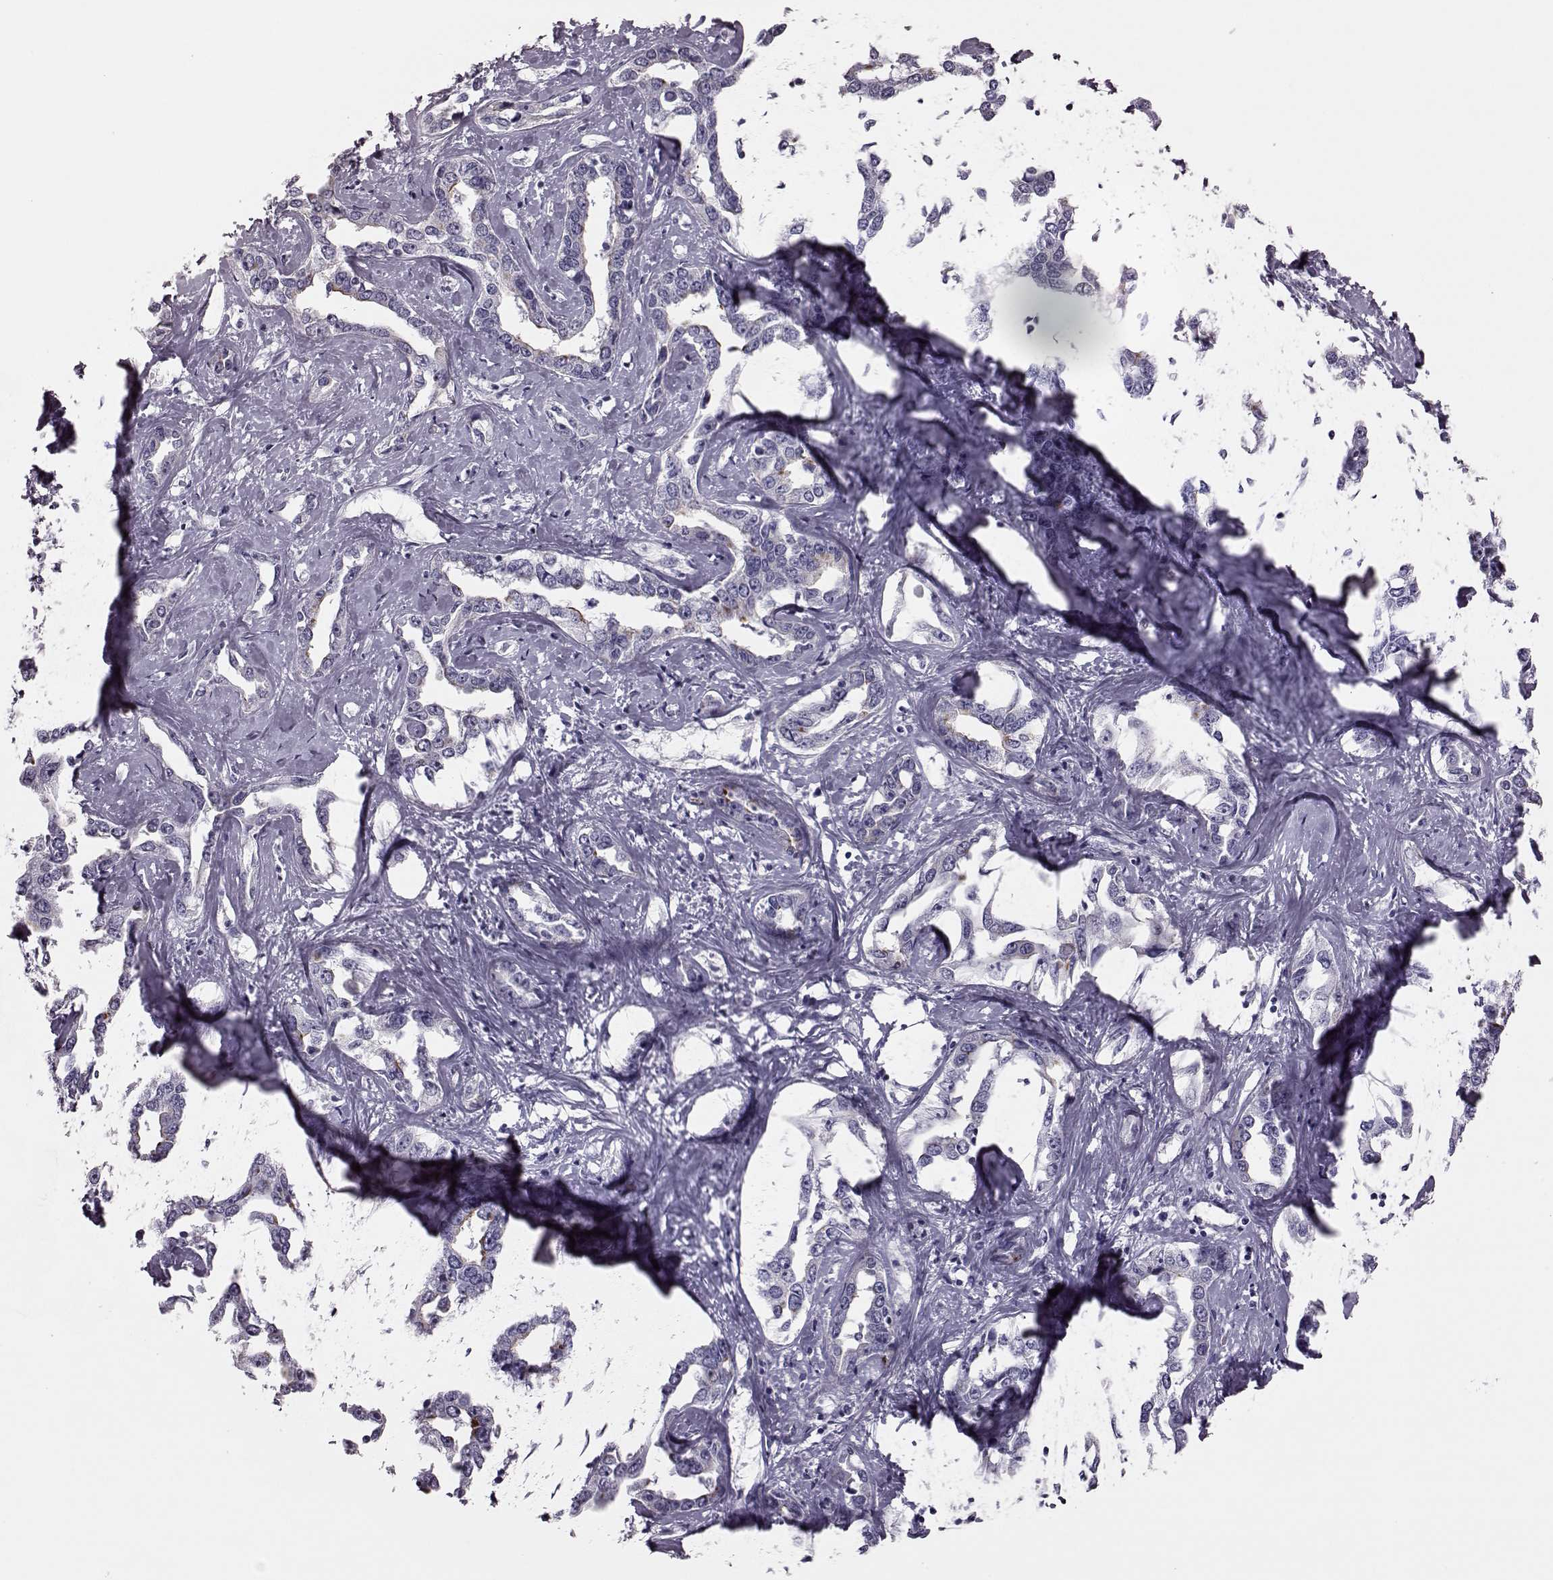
{"staining": {"intensity": "negative", "quantity": "none", "location": "none"}, "tissue": "liver cancer", "cell_type": "Tumor cells", "image_type": "cancer", "snomed": [{"axis": "morphology", "description": "Cholangiocarcinoma"}, {"axis": "topography", "description": "Liver"}], "caption": "High magnification brightfield microscopy of liver cholangiocarcinoma stained with DAB (3,3'-diaminobenzidine) (brown) and counterstained with hematoxylin (blue): tumor cells show no significant staining.", "gene": "SNTG1", "patient": {"sex": "male", "age": 59}}